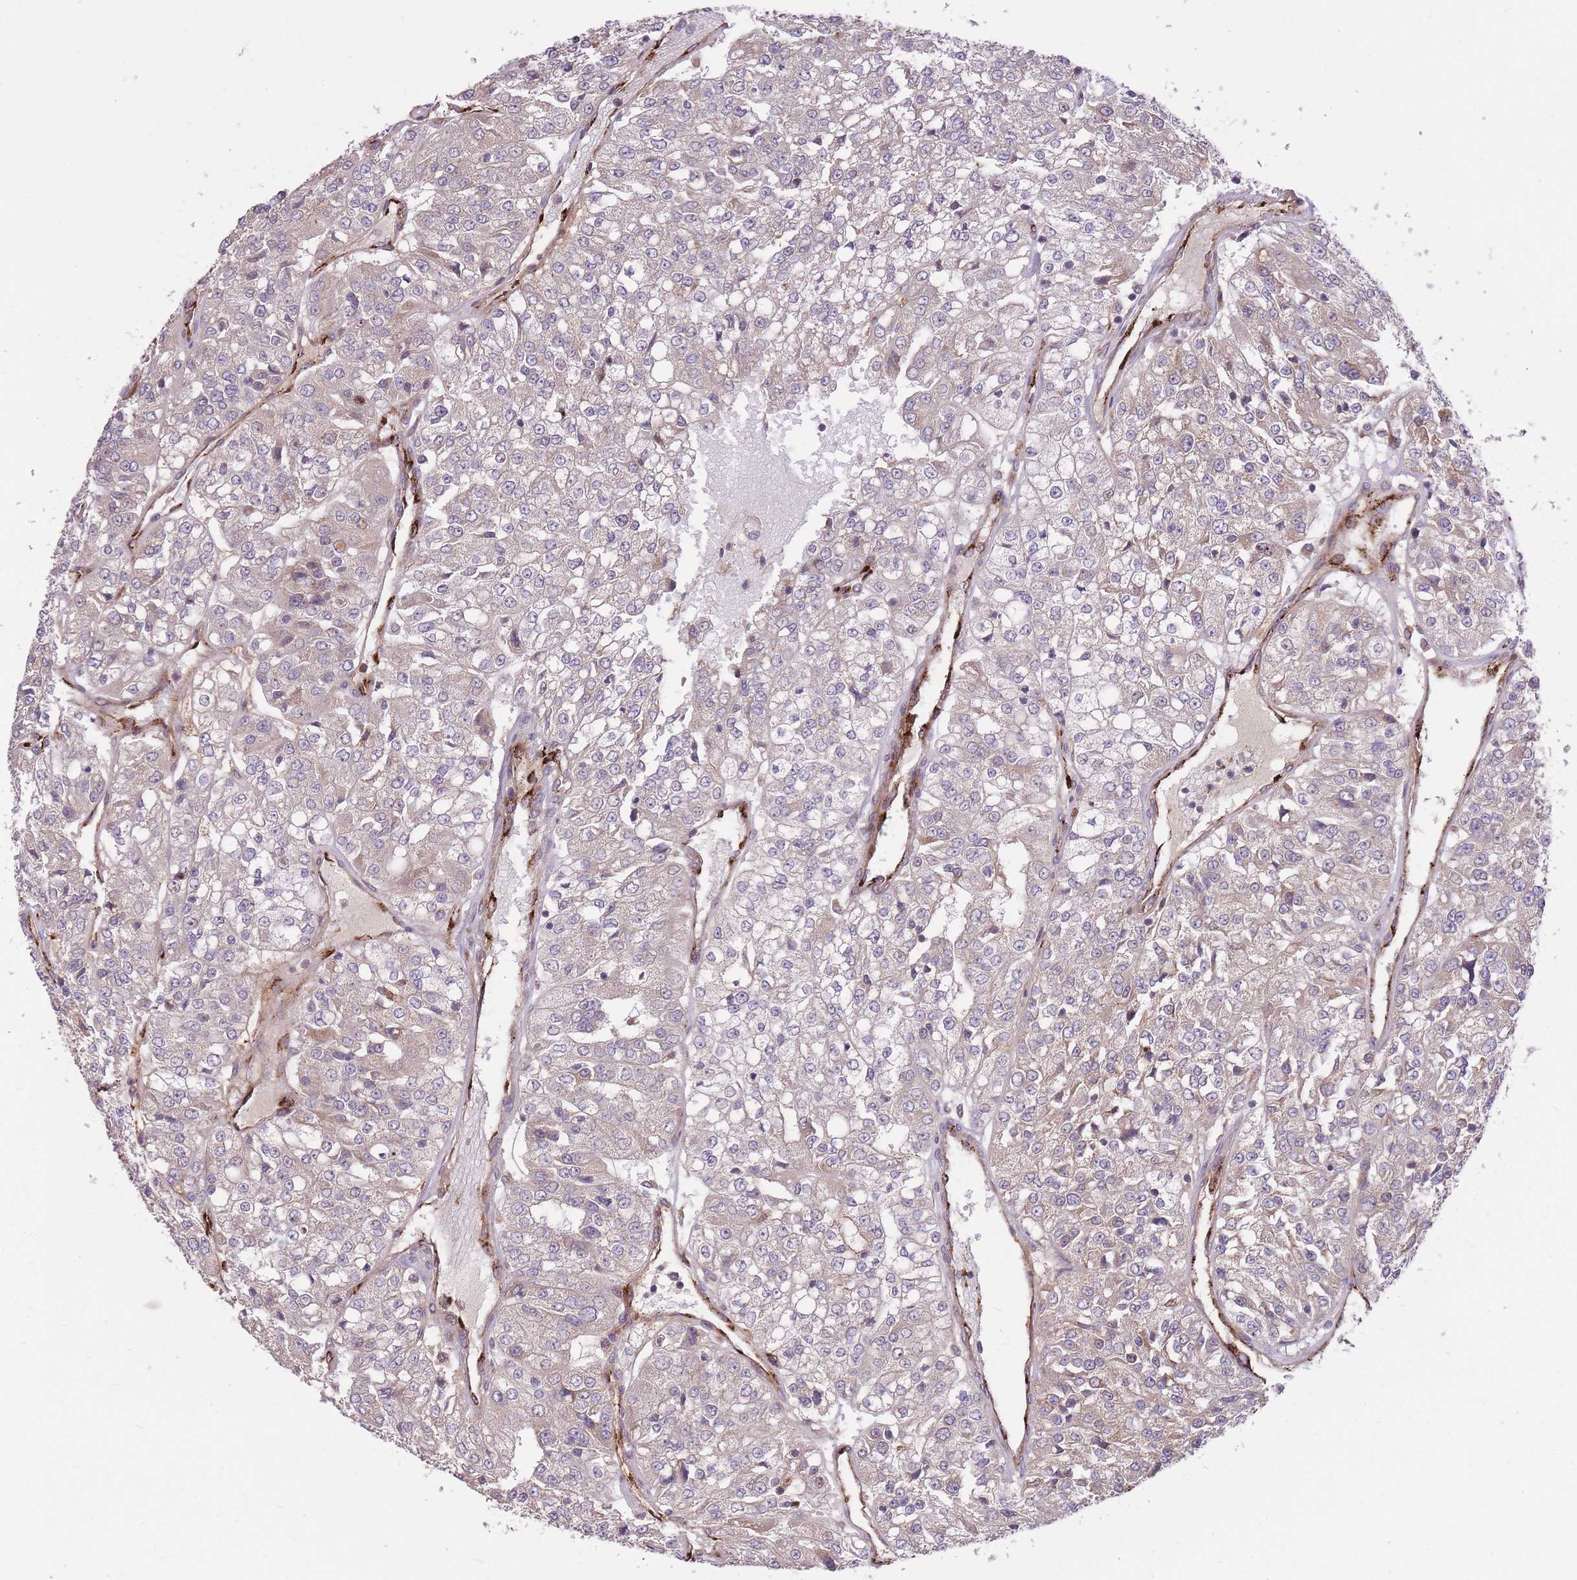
{"staining": {"intensity": "negative", "quantity": "none", "location": "none"}, "tissue": "renal cancer", "cell_type": "Tumor cells", "image_type": "cancer", "snomed": [{"axis": "morphology", "description": "Adenocarcinoma, NOS"}, {"axis": "topography", "description": "Kidney"}], "caption": "This micrograph is of adenocarcinoma (renal) stained with immunohistochemistry to label a protein in brown with the nuclei are counter-stained blue. There is no positivity in tumor cells.", "gene": "CISH", "patient": {"sex": "female", "age": 63}}